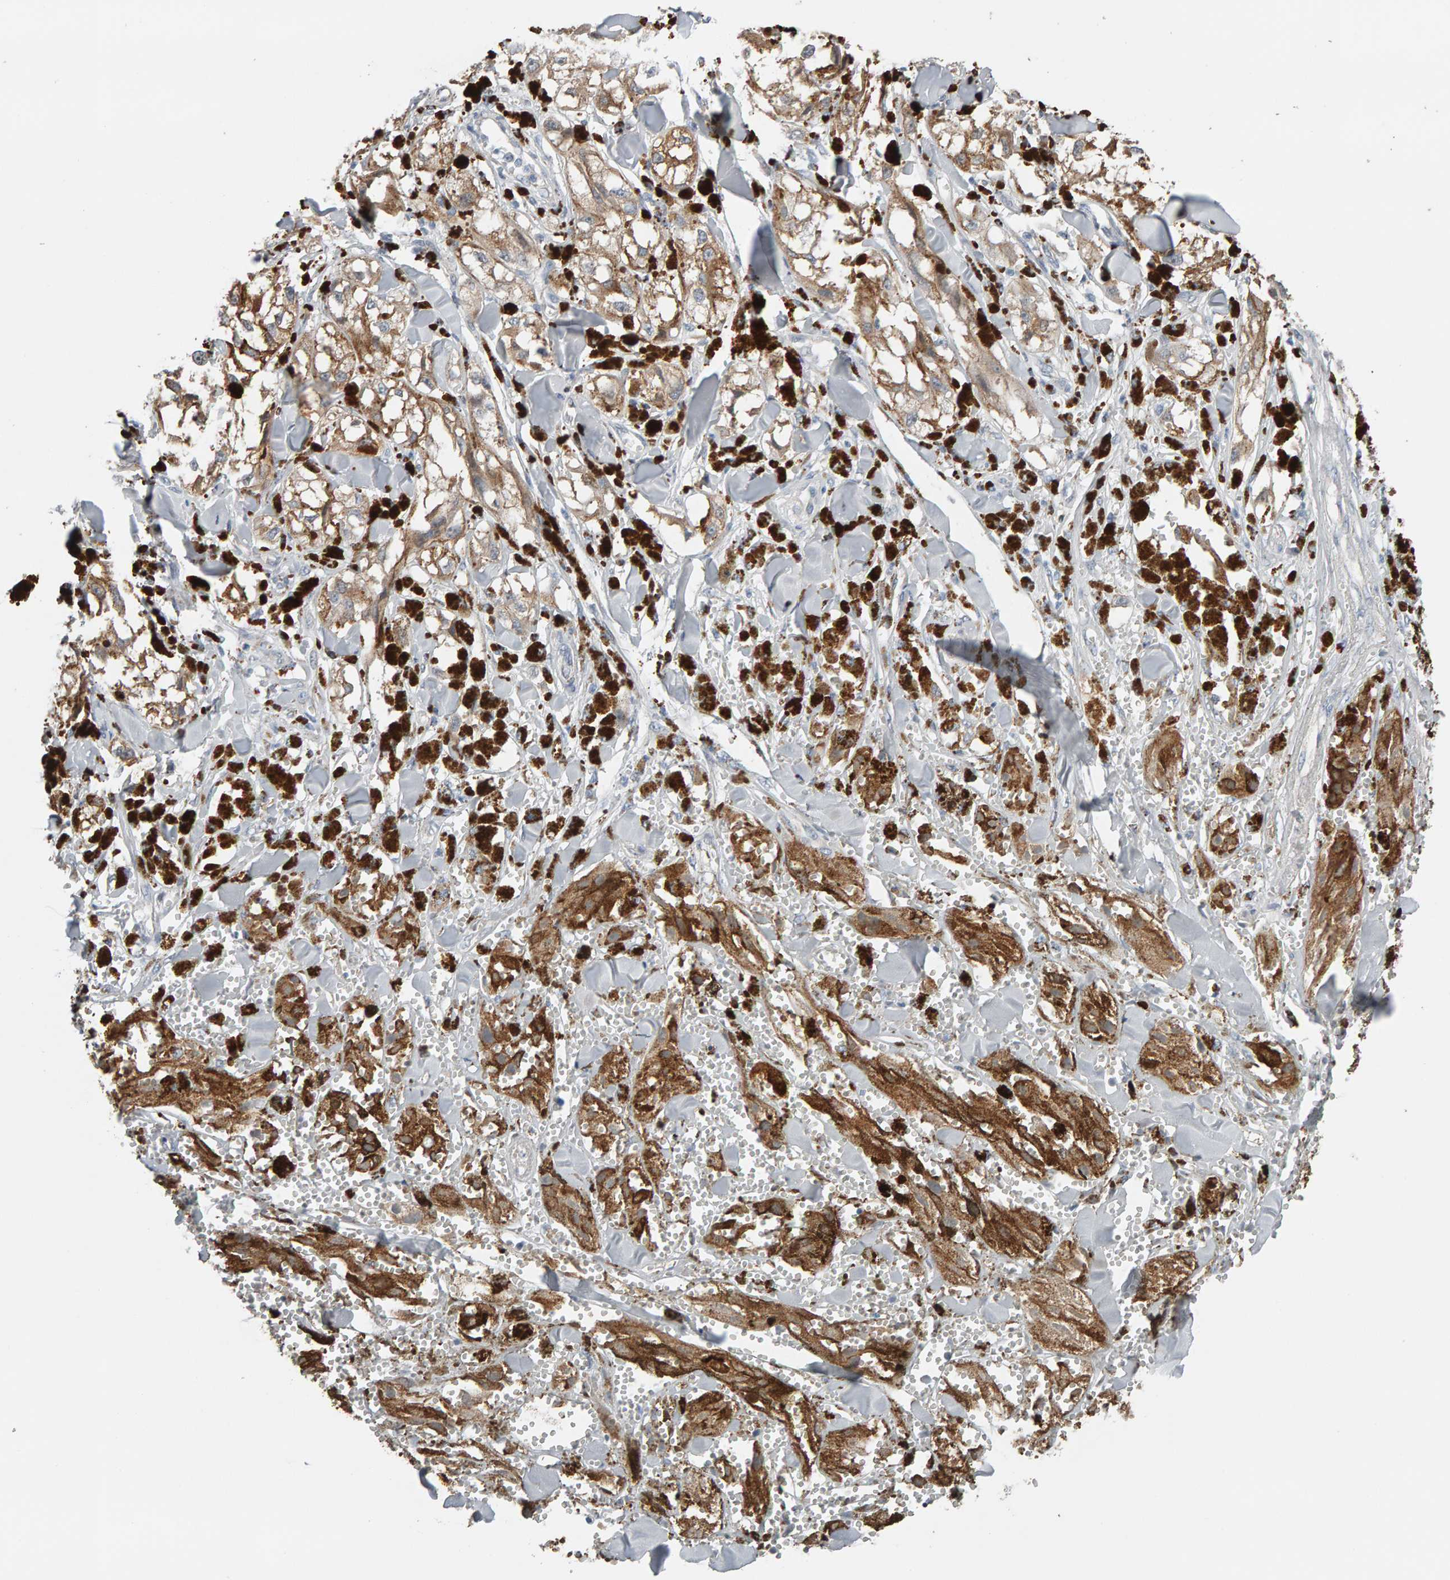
{"staining": {"intensity": "weak", "quantity": ">75%", "location": "cytoplasmic/membranous"}, "tissue": "melanoma", "cell_type": "Tumor cells", "image_type": "cancer", "snomed": [{"axis": "morphology", "description": "Malignant melanoma, NOS"}, {"axis": "topography", "description": "Skin"}], "caption": "Tumor cells show low levels of weak cytoplasmic/membranous staining in about >75% of cells in human melanoma.", "gene": "IPPK", "patient": {"sex": "male", "age": 88}}